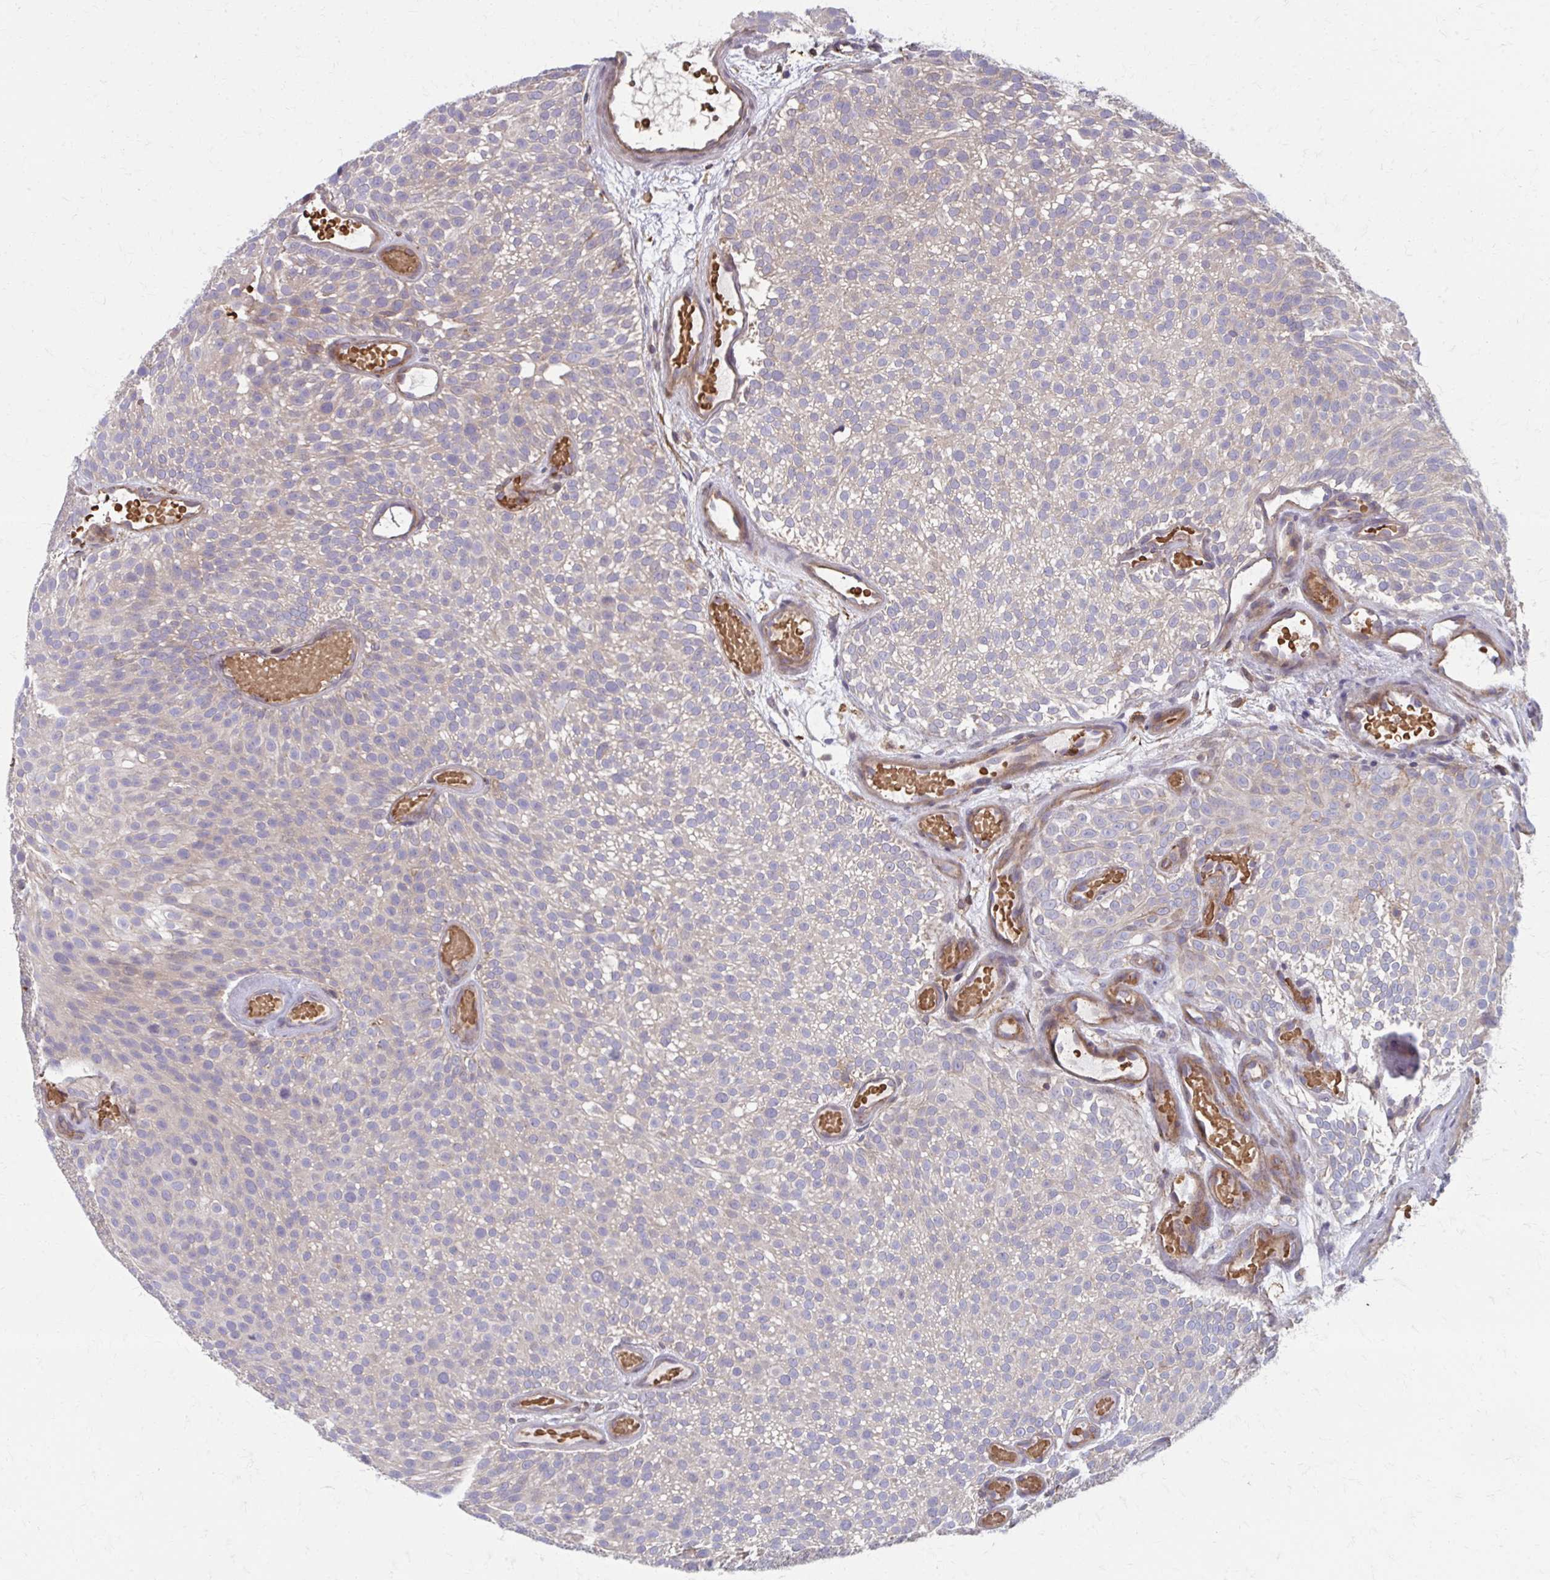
{"staining": {"intensity": "negative", "quantity": "none", "location": "none"}, "tissue": "urothelial cancer", "cell_type": "Tumor cells", "image_type": "cancer", "snomed": [{"axis": "morphology", "description": "Urothelial carcinoma, Low grade"}, {"axis": "topography", "description": "Urinary bladder"}], "caption": "Immunohistochemistry (IHC) image of neoplastic tissue: urothelial cancer stained with DAB displays no significant protein positivity in tumor cells.", "gene": "MMP14", "patient": {"sex": "male", "age": 78}}